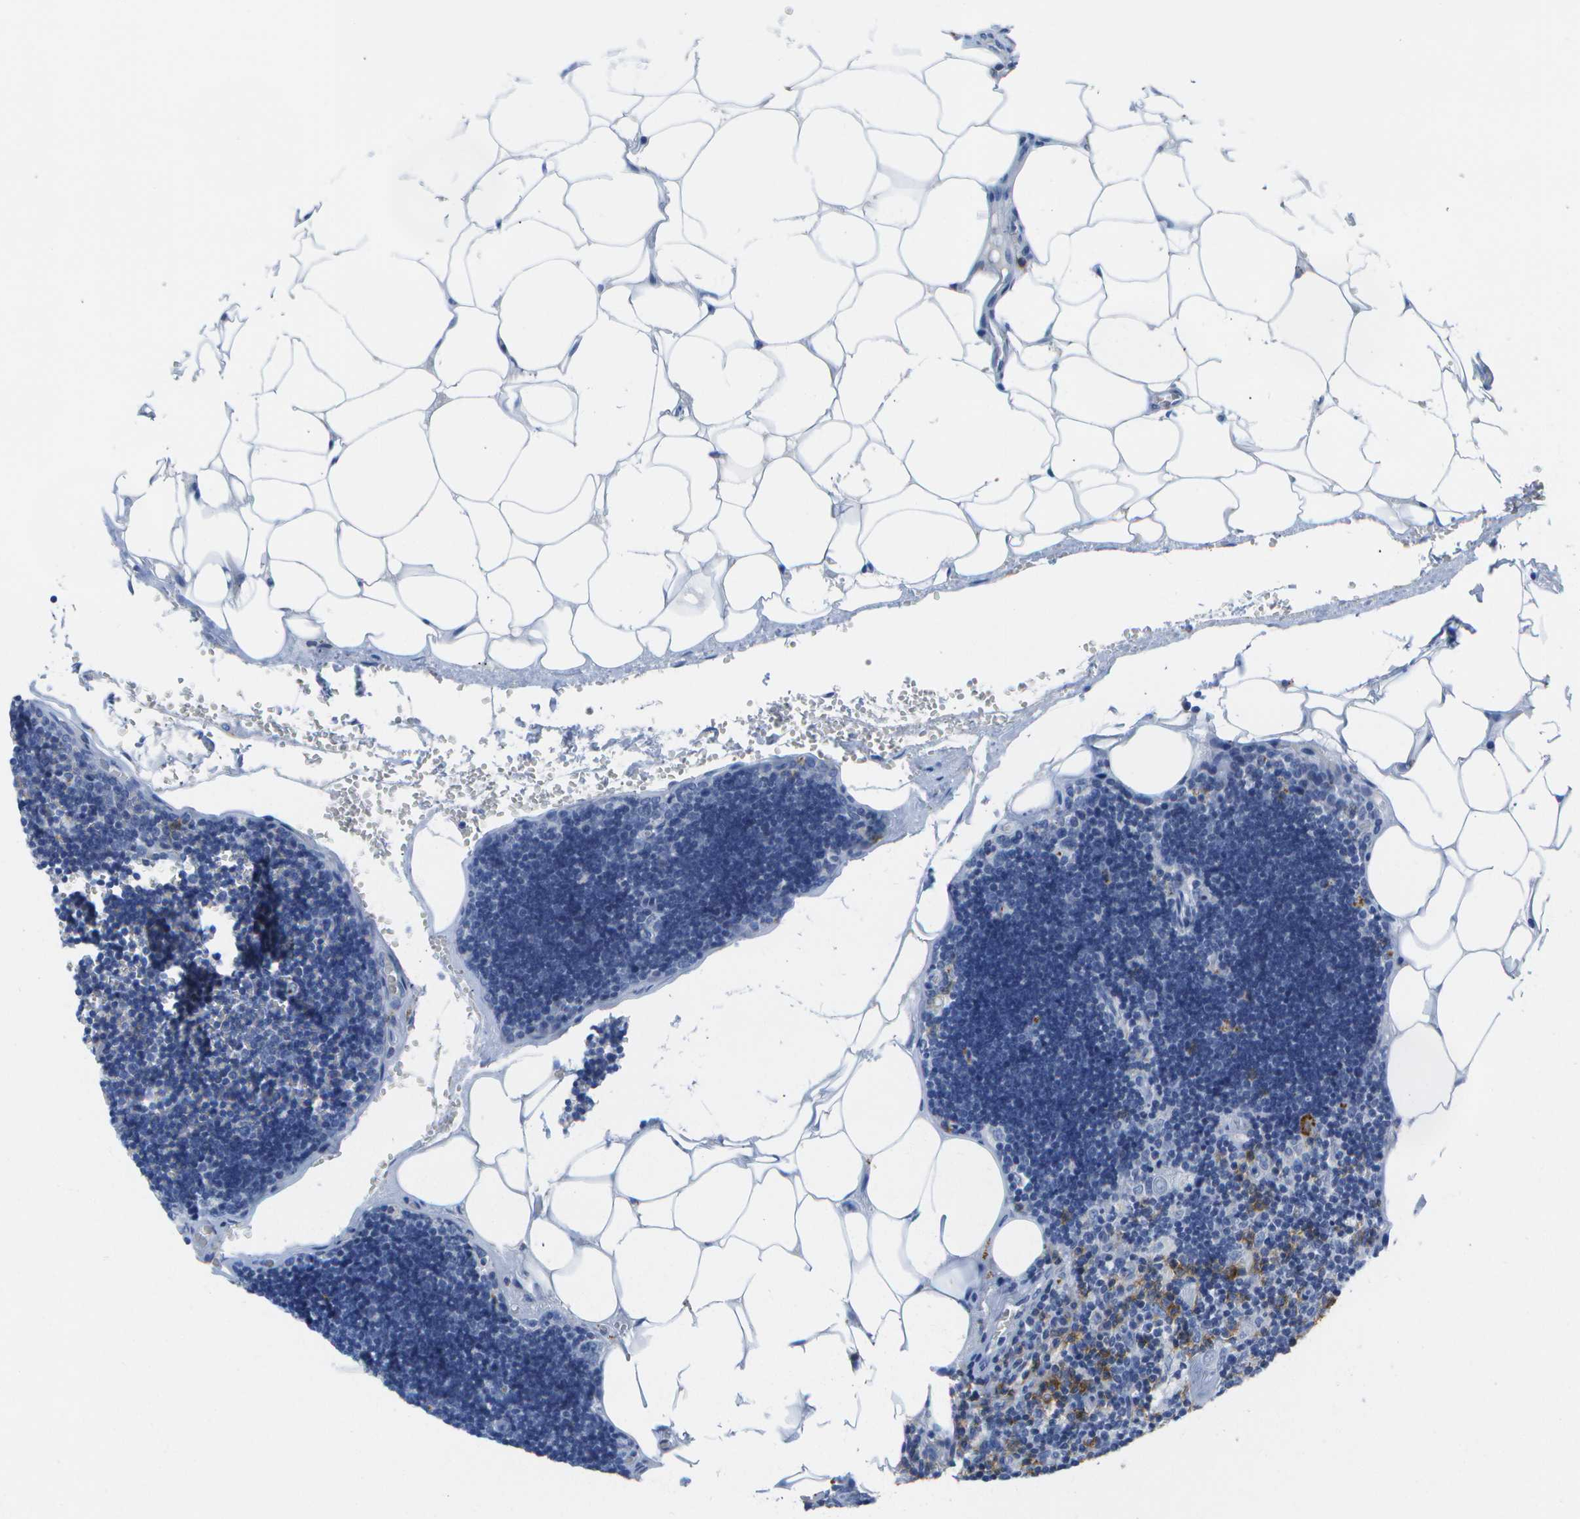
{"staining": {"intensity": "strong", "quantity": "<25%", "location": "cytoplasmic/membranous"}, "tissue": "lymph node", "cell_type": "Non-germinal center cells", "image_type": "normal", "snomed": [{"axis": "morphology", "description": "Normal tissue, NOS"}, {"axis": "topography", "description": "Lymph node"}], "caption": "An immunohistochemistry (IHC) histopathology image of benign tissue is shown. Protein staining in brown highlights strong cytoplasmic/membranous positivity in lymph node within non-germinal center cells. Using DAB (brown) and hematoxylin (blue) stains, captured at high magnification using brightfield microscopy.", "gene": "MS4A1", "patient": {"sex": "male", "age": 33}}